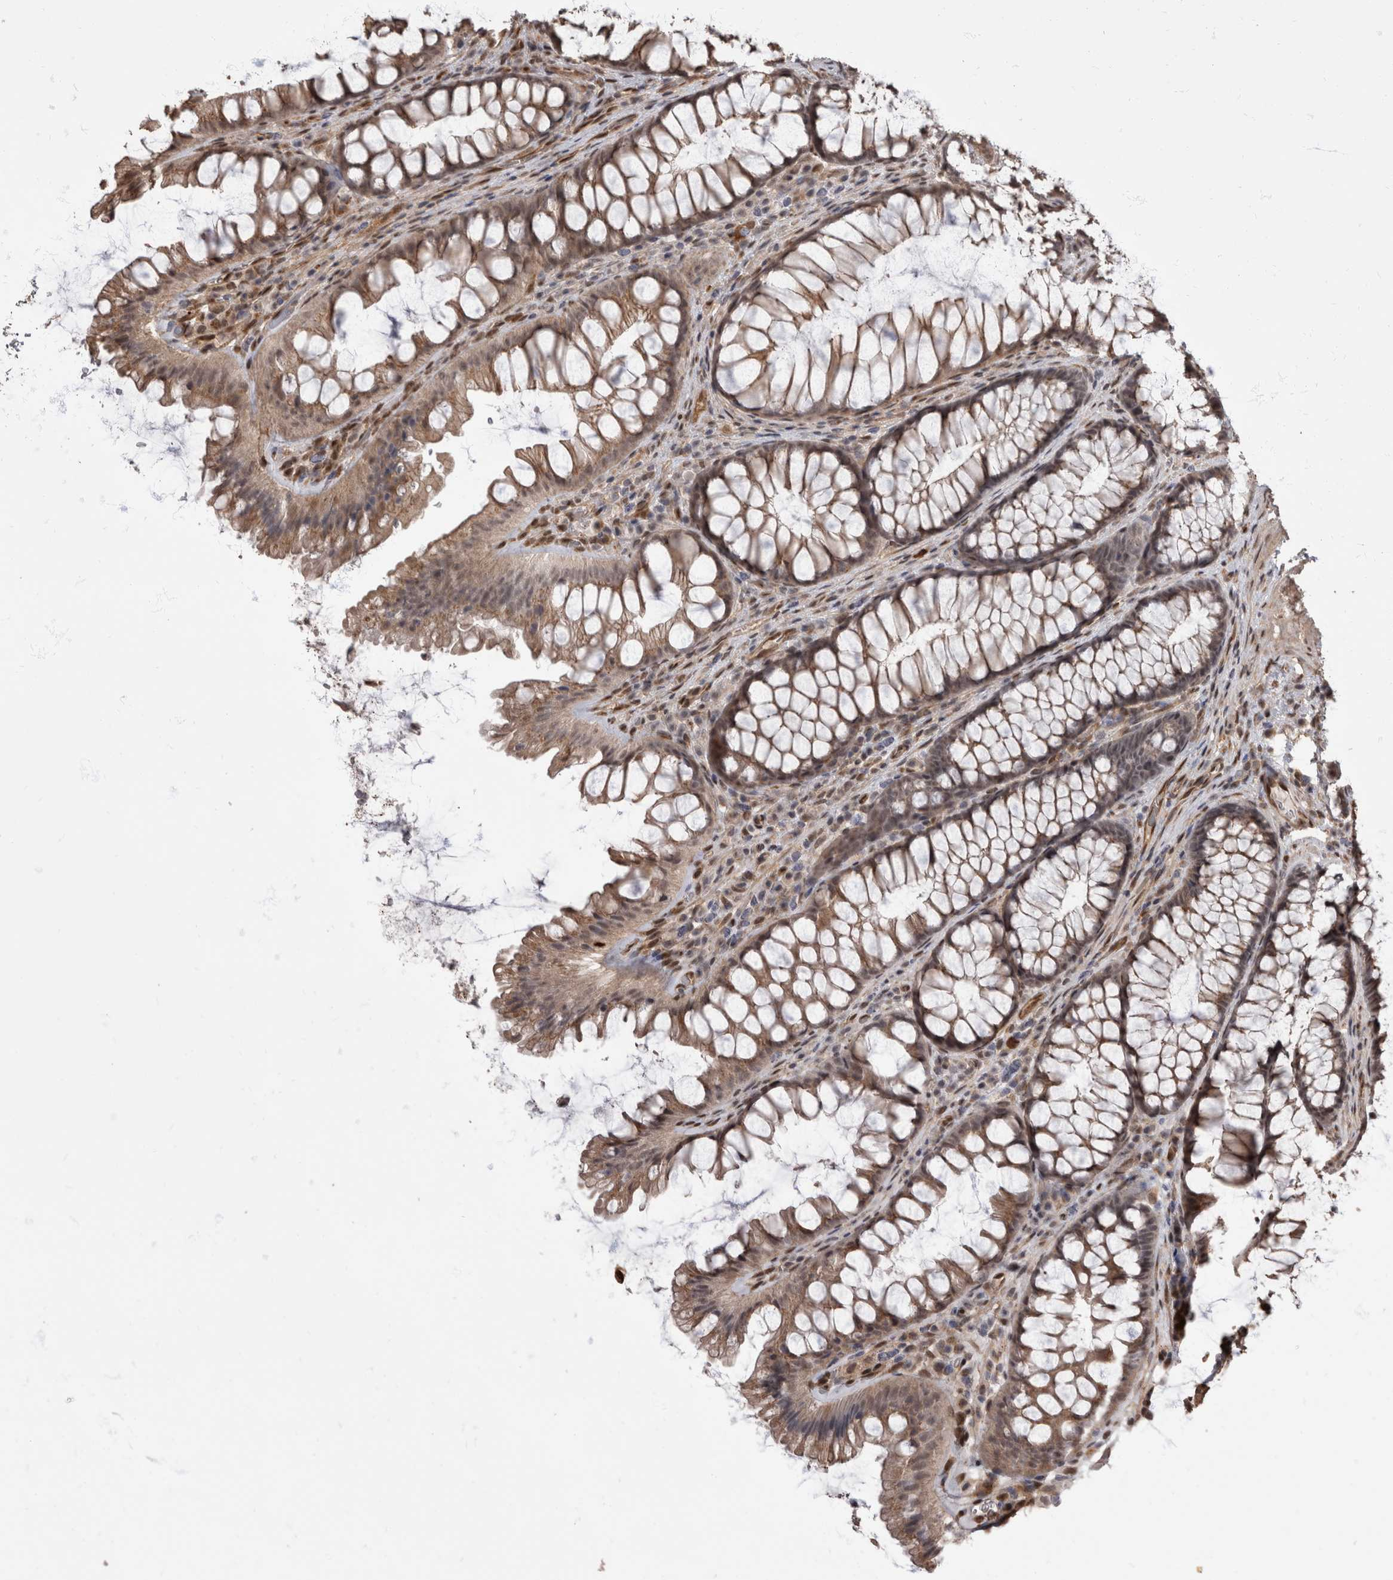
{"staining": {"intensity": "moderate", "quantity": ">75%", "location": "cytoplasmic/membranous,nuclear"}, "tissue": "colon", "cell_type": "Endothelial cells", "image_type": "normal", "snomed": [{"axis": "morphology", "description": "Normal tissue, NOS"}, {"axis": "topography", "description": "Colon"}], "caption": "DAB (3,3'-diaminobenzidine) immunohistochemical staining of benign colon shows moderate cytoplasmic/membranous,nuclear protein staining in about >75% of endothelial cells.", "gene": "AKT3", "patient": {"sex": "female", "age": 62}}